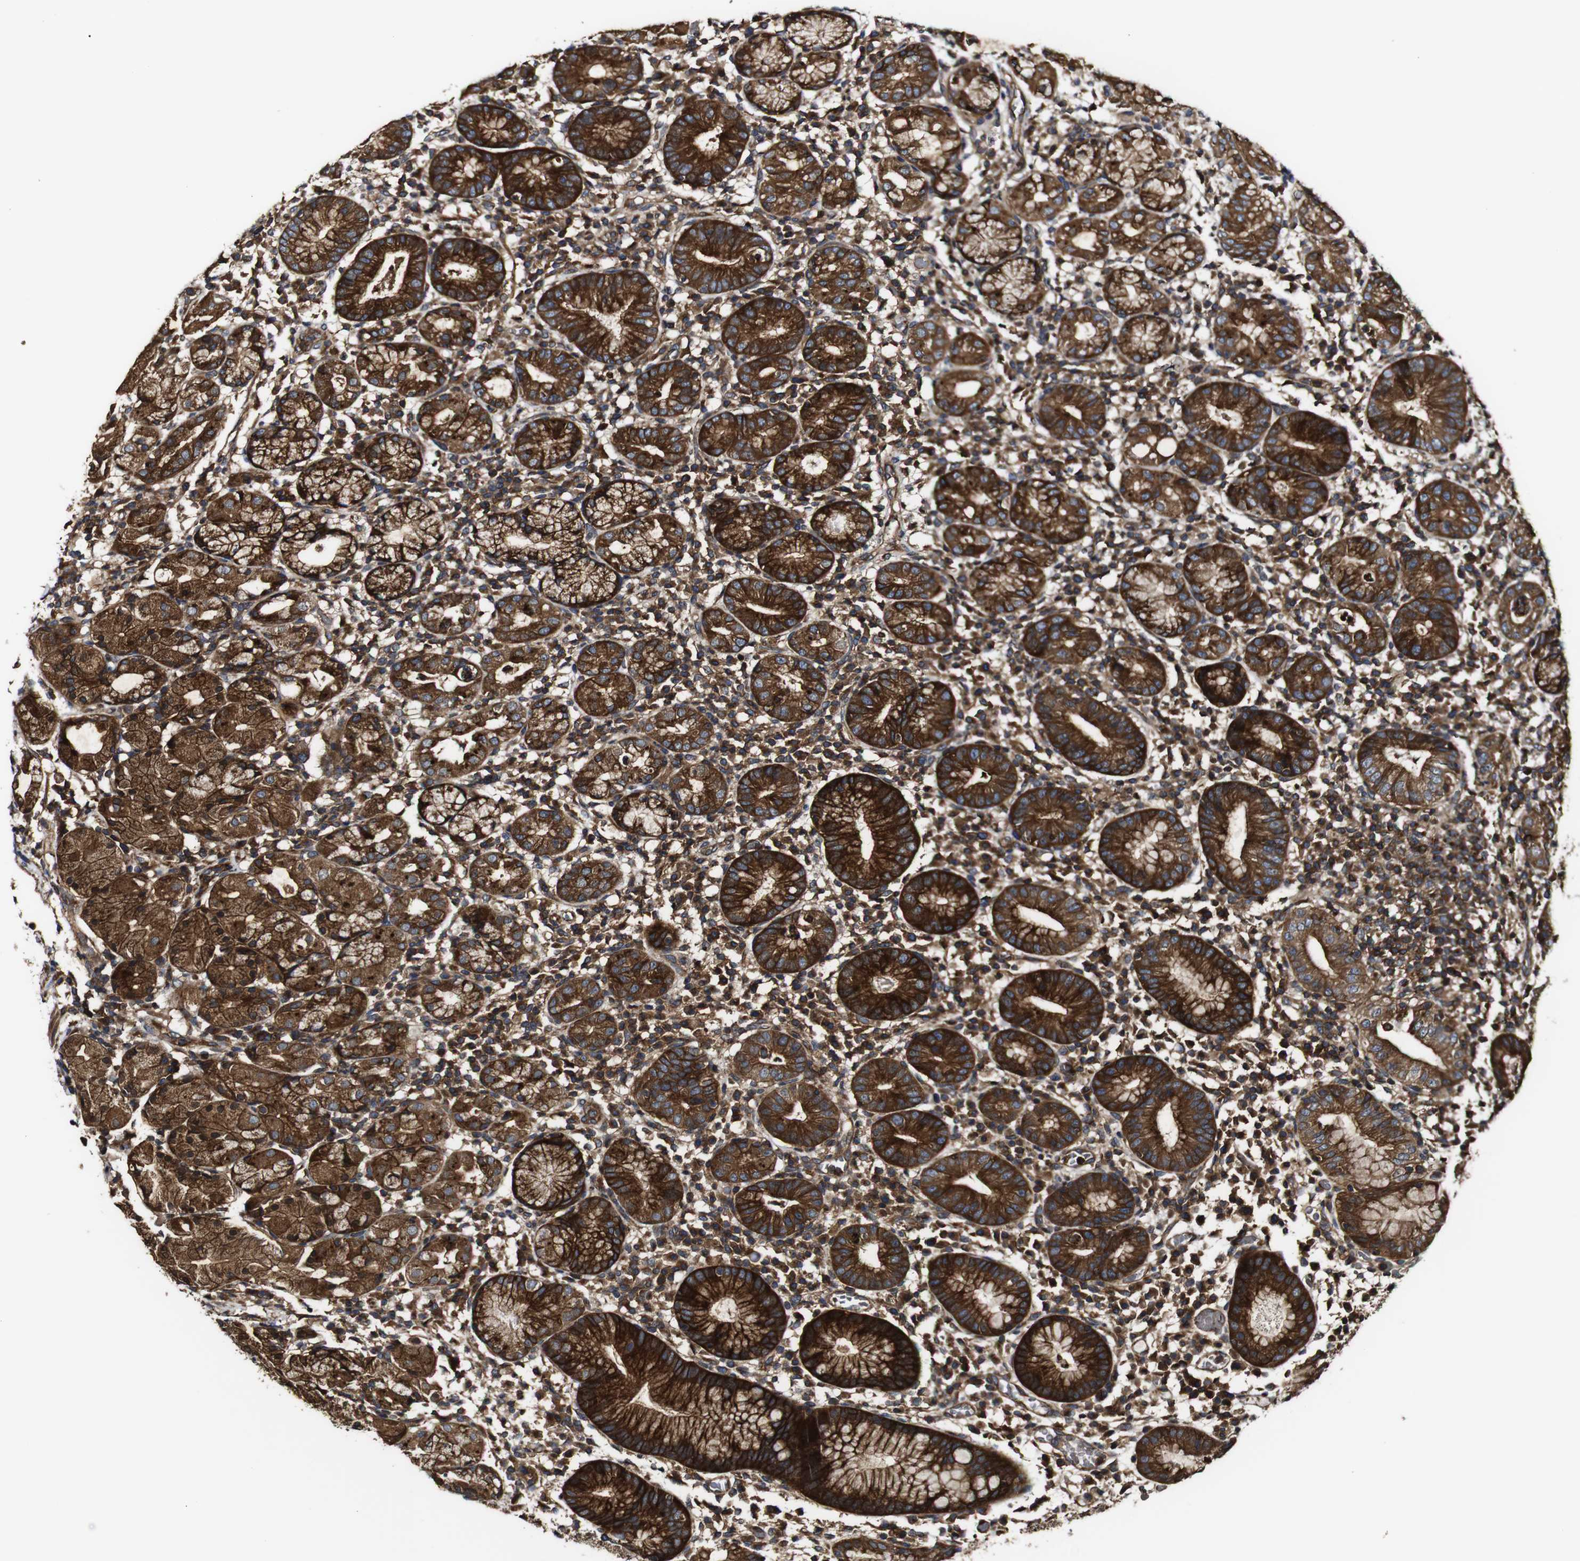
{"staining": {"intensity": "strong", "quantity": ">75%", "location": "cytoplasmic/membranous"}, "tissue": "stomach", "cell_type": "Glandular cells", "image_type": "normal", "snomed": [{"axis": "morphology", "description": "Normal tissue, NOS"}, {"axis": "topography", "description": "Stomach"}, {"axis": "topography", "description": "Stomach, lower"}], "caption": "The micrograph shows staining of unremarkable stomach, revealing strong cytoplasmic/membranous protein staining (brown color) within glandular cells. The staining was performed using DAB (3,3'-diaminobenzidine), with brown indicating positive protein expression. Nuclei are stained blue with hematoxylin.", "gene": "TNIK", "patient": {"sex": "female", "age": 75}}